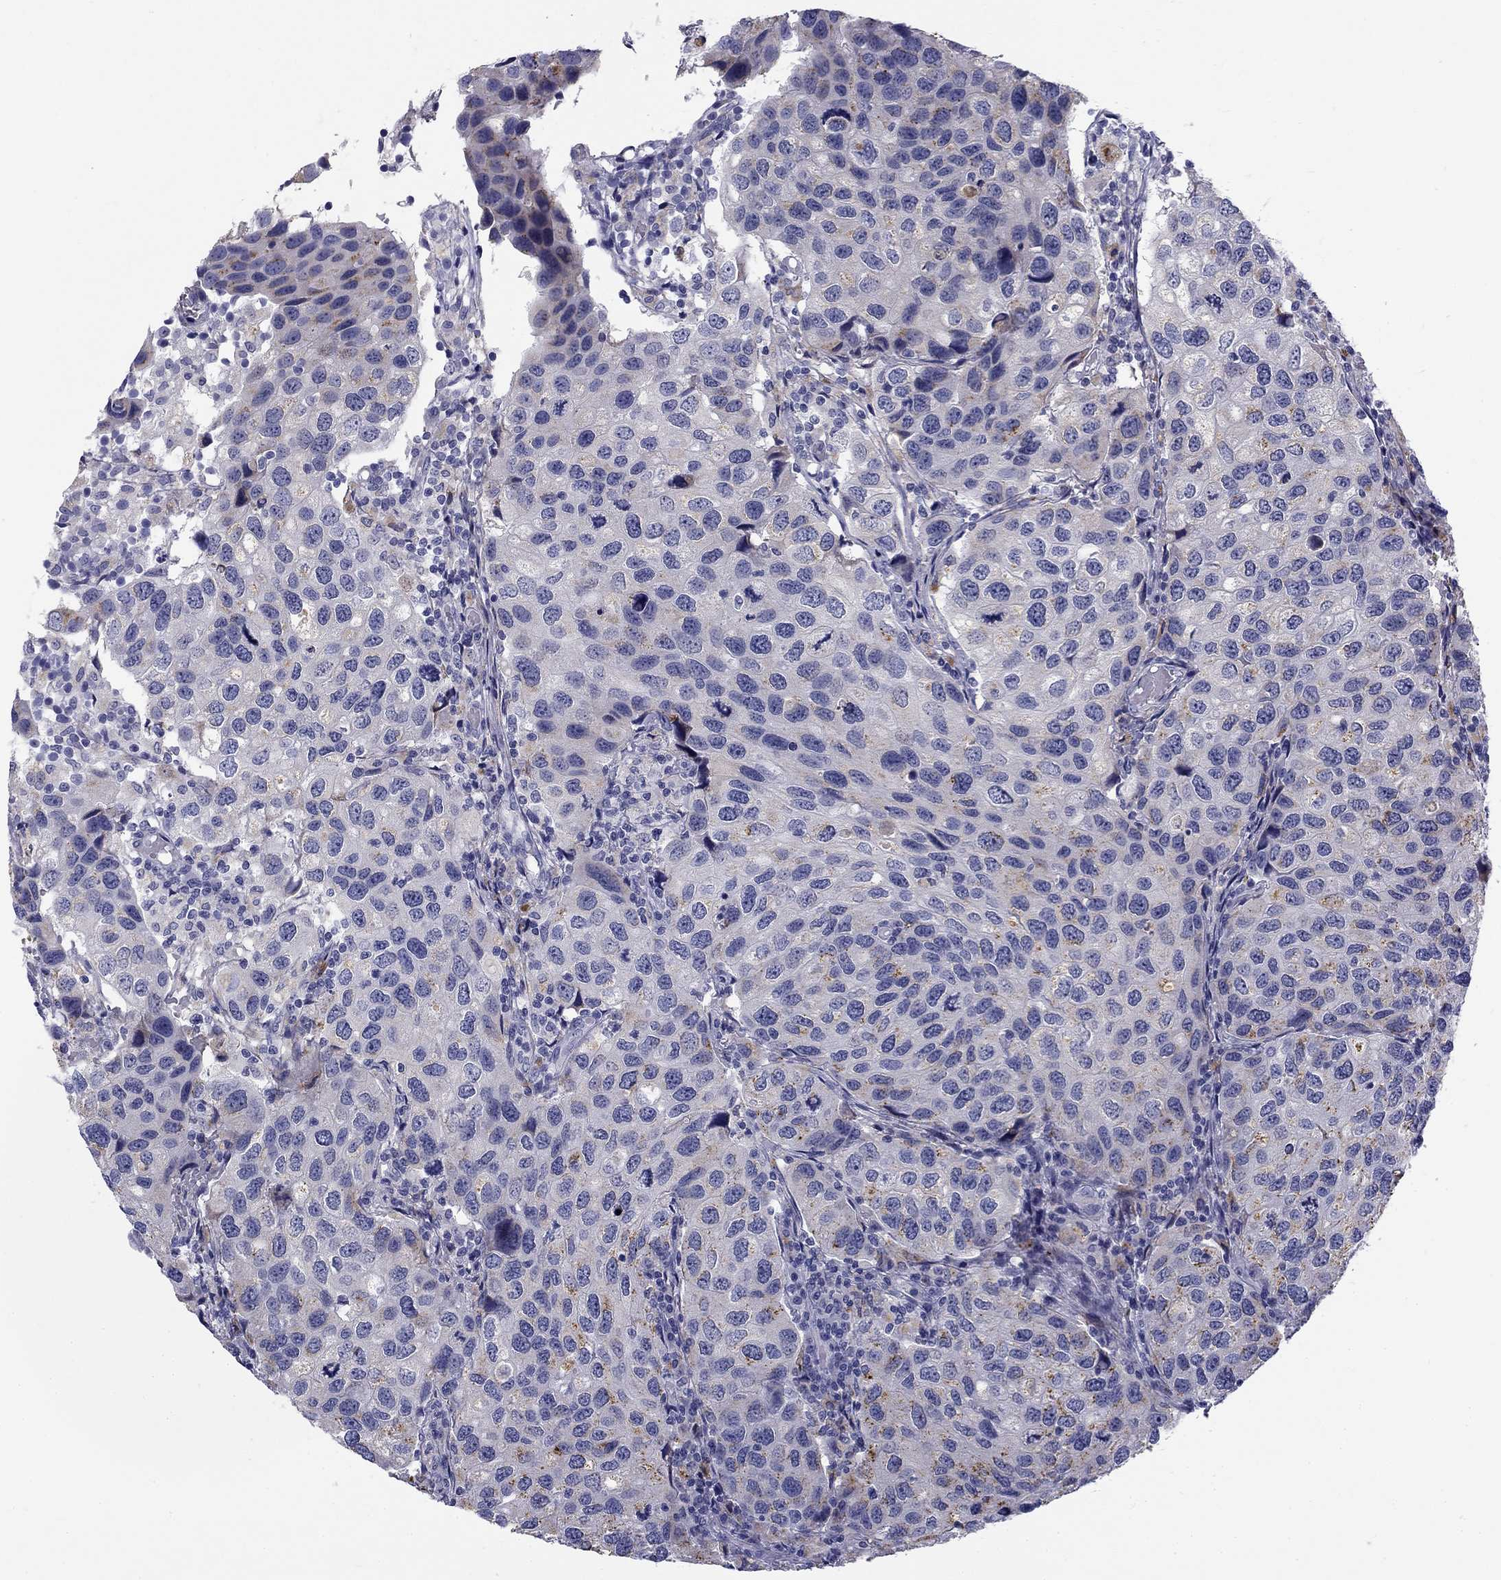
{"staining": {"intensity": "moderate", "quantity": "25%-75%", "location": "cytoplasmic/membranous"}, "tissue": "urothelial cancer", "cell_type": "Tumor cells", "image_type": "cancer", "snomed": [{"axis": "morphology", "description": "Urothelial carcinoma, High grade"}, {"axis": "topography", "description": "Urinary bladder"}], "caption": "A micrograph showing moderate cytoplasmic/membranous staining in approximately 25%-75% of tumor cells in high-grade urothelial carcinoma, as visualized by brown immunohistochemical staining.", "gene": "CLPSL2", "patient": {"sex": "male", "age": 79}}